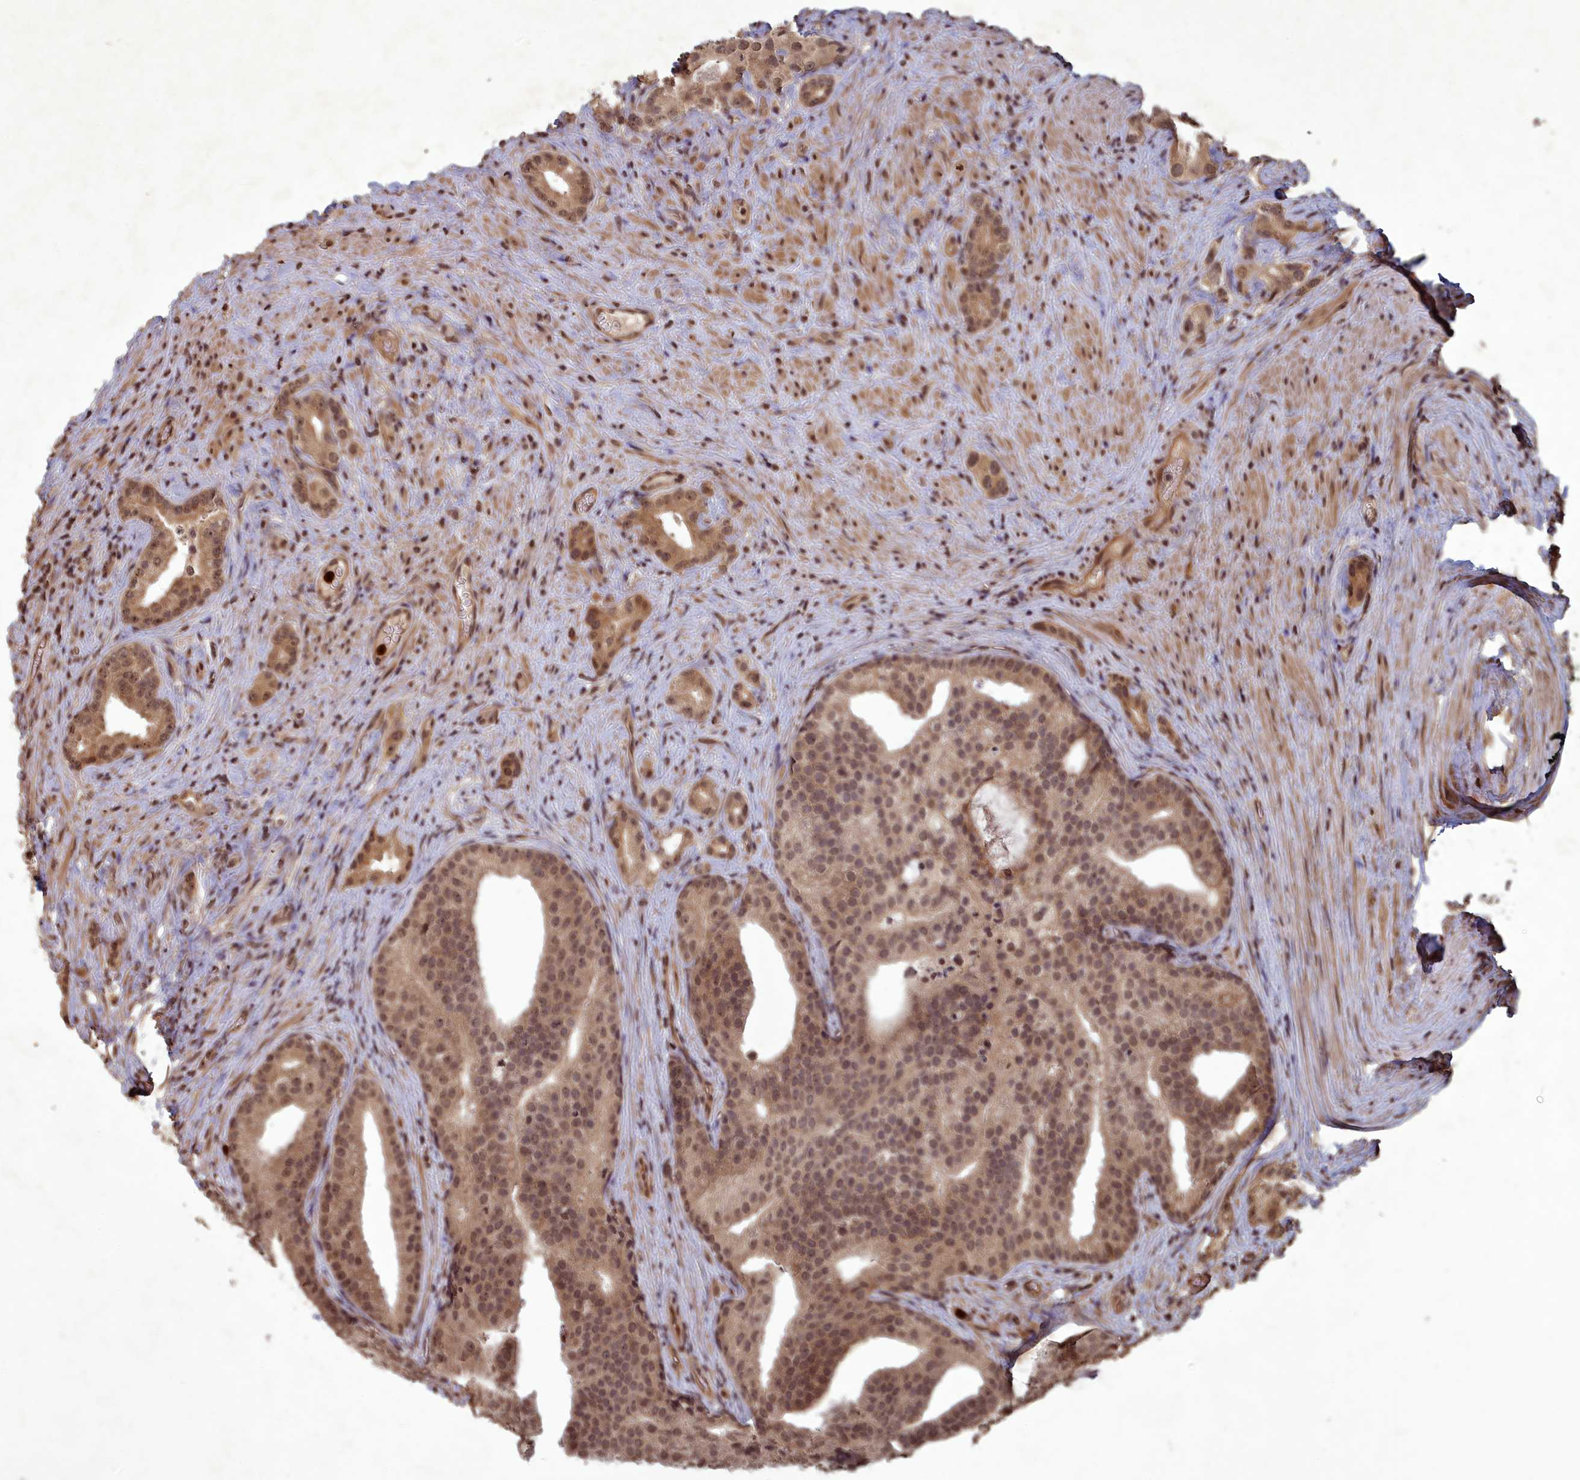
{"staining": {"intensity": "moderate", "quantity": ">75%", "location": "nuclear"}, "tissue": "prostate cancer", "cell_type": "Tumor cells", "image_type": "cancer", "snomed": [{"axis": "morphology", "description": "Adenocarcinoma, Low grade"}, {"axis": "topography", "description": "Prostate"}], "caption": "Immunohistochemical staining of human adenocarcinoma (low-grade) (prostate) shows moderate nuclear protein positivity in about >75% of tumor cells.", "gene": "SRMS", "patient": {"sex": "male", "age": 71}}